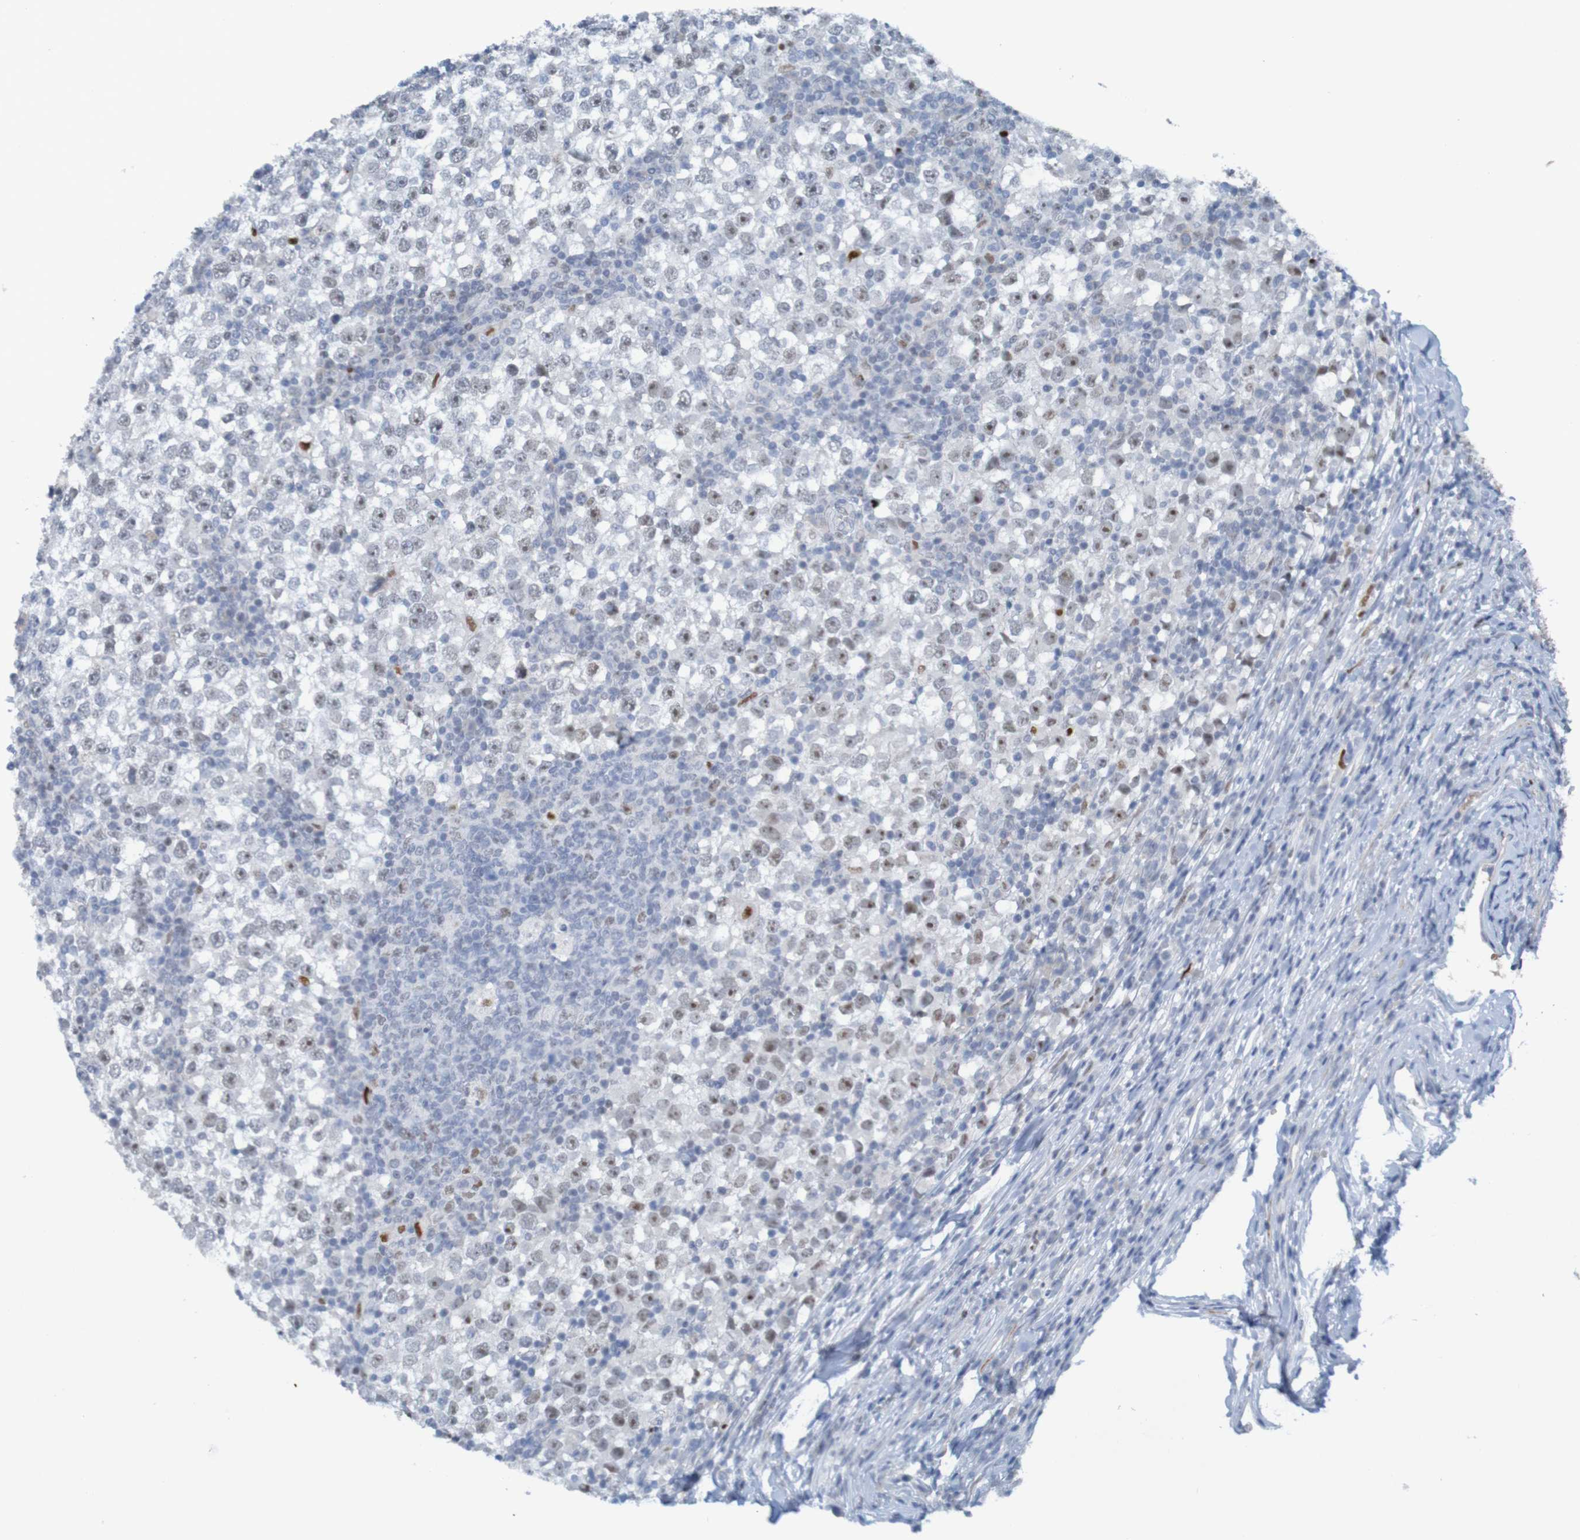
{"staining": {"intensity": "negative", "quantity": "none", "location": "none"}, "tissue": "testis cancer", "cell_type": "Tumor cells", "image_type": "cancer", "snomed": [{"axis": "morphology", "description": "Seminoma, NOS"}, {"axis": "topography", "description": "Testis"}], "caption": "Tumor cells are negative for protein expression in human seminoma (testis).", "gene": "USP36", "patient": {"sex": "male", "age": 65}}